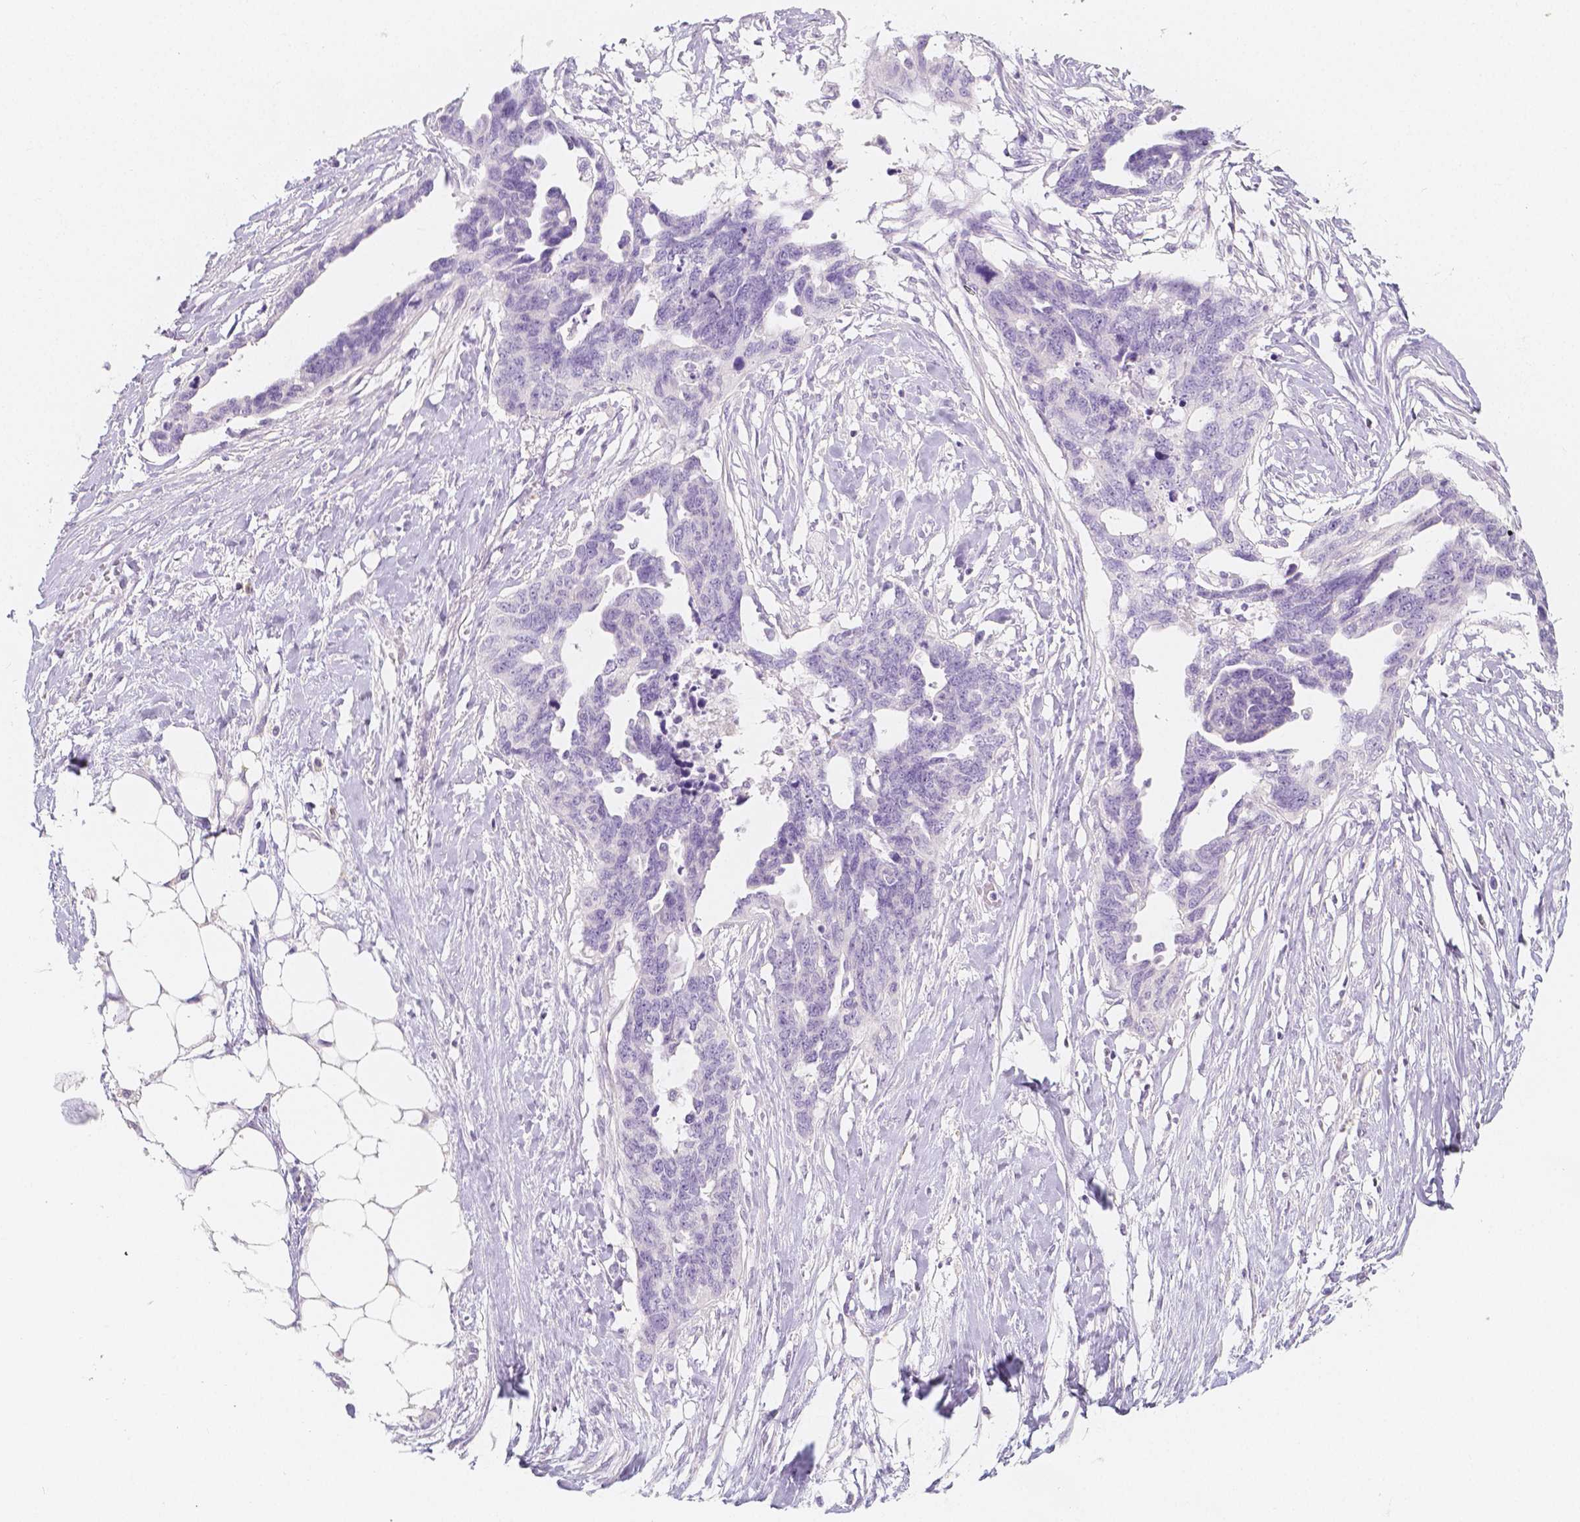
{"staining": {"intensity": "negative", "quantity": "none", "location": "none"}, "tissue": "ovarian cancer", "cell_type": "Tumor cells", "image_type": "cancer", "snomed": [{"axis": "morphology", "description": "Cystadenocarcinoma, serous, NOS"}, {"axis": "topography", "description": "Ovary"}], "caption": "The photomicrograph shows no significant expression in tumor cells of serous cystadenocarcinoma (ovarian). Nuclei are stained in blue.", "gene": "BATF", "patient": {"sex": "female", "age": 69}}